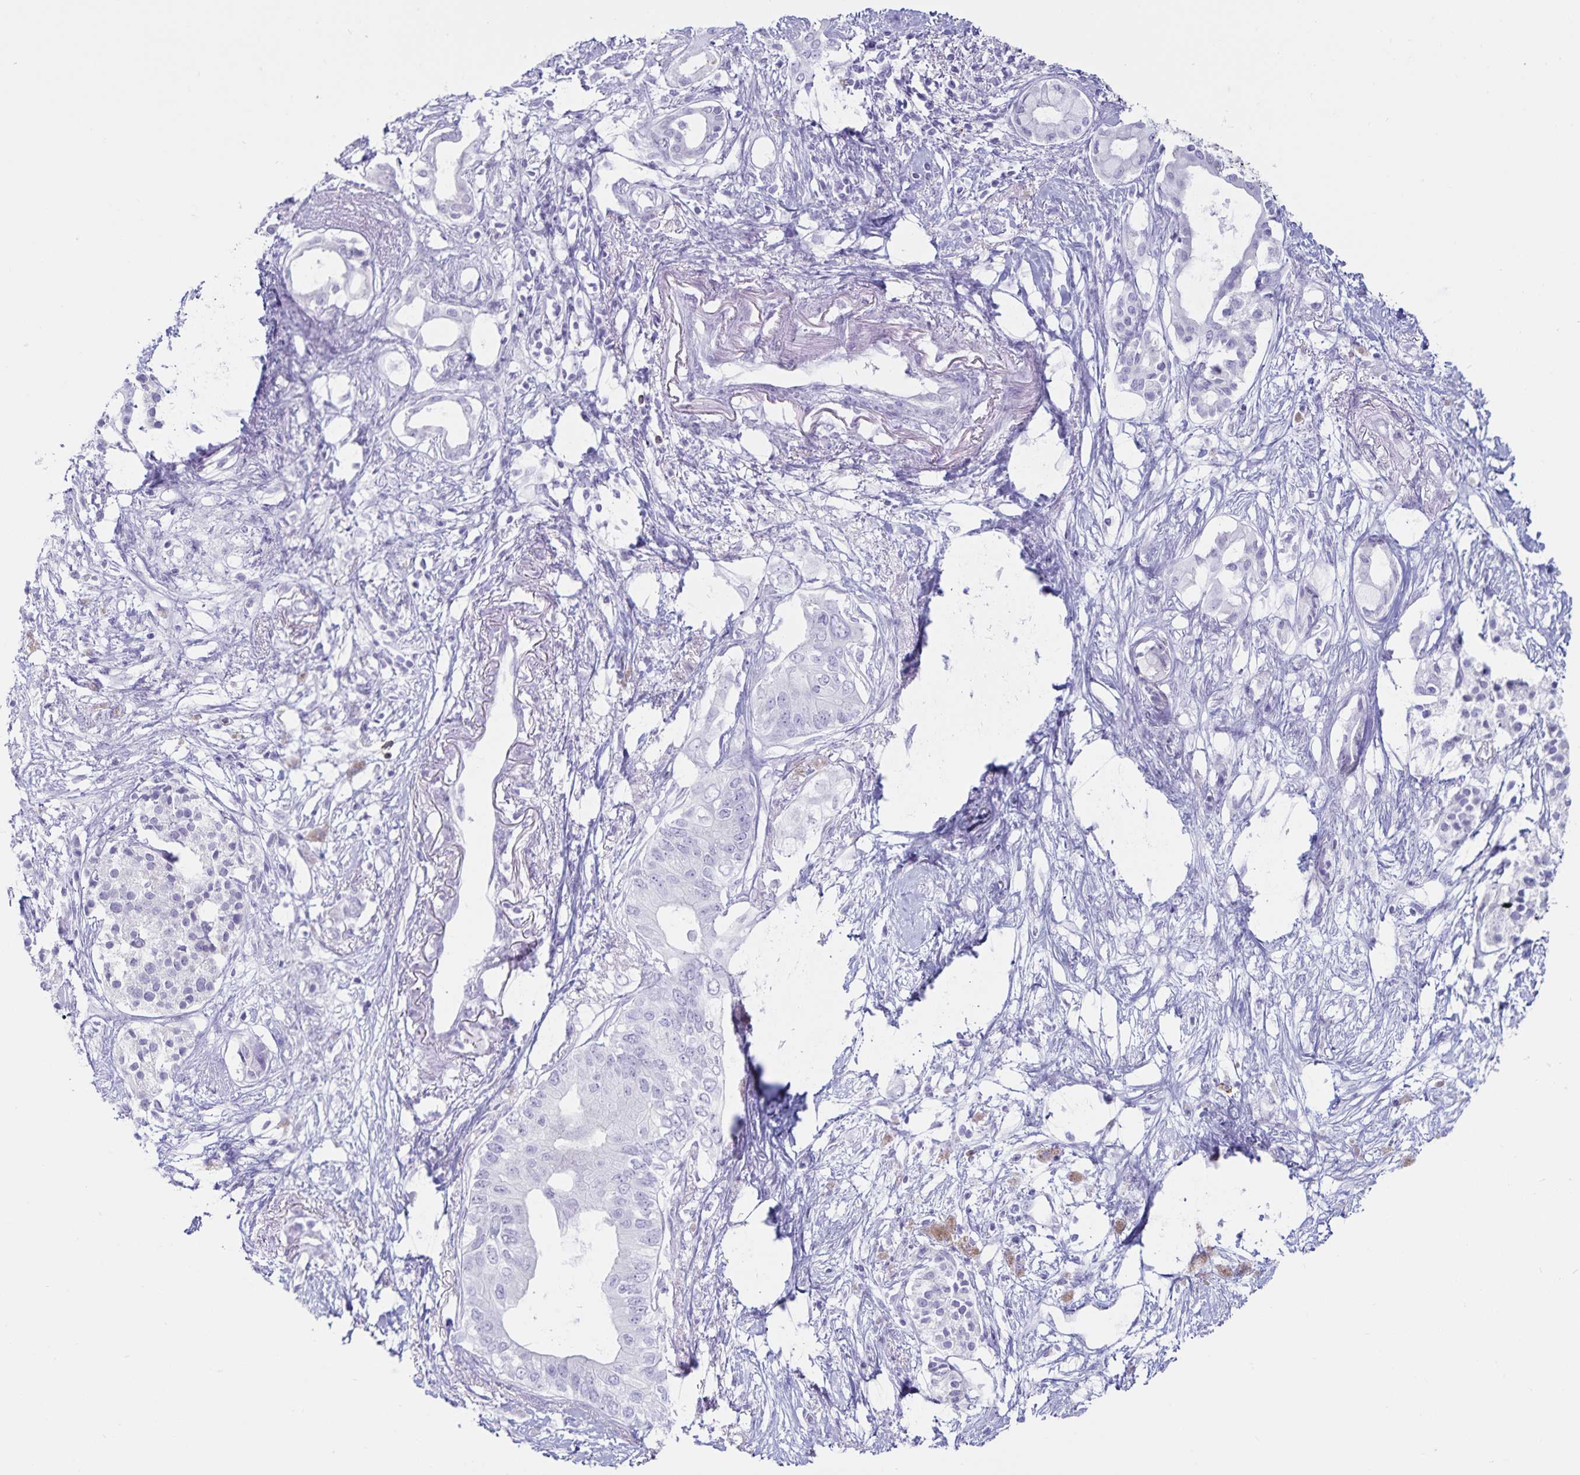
{"staining": {"intensity": "negative", "quantity": "none", "location": "none"}, "tissue": "pancreatic cancer", "cell_type": "Tumor cells", "image_type": "cancer", "snomed": [{"axis": "morphology", "description": "Adenocarcinoma, NOS"}, {"axis": "topography", "description": "Pancreas"}], "caption": "There is no significant expression in tumor cells of pancreatic adenocarcinoma.", "gene": "GNLY", "patient": {"sex": "female", "age": 63}}